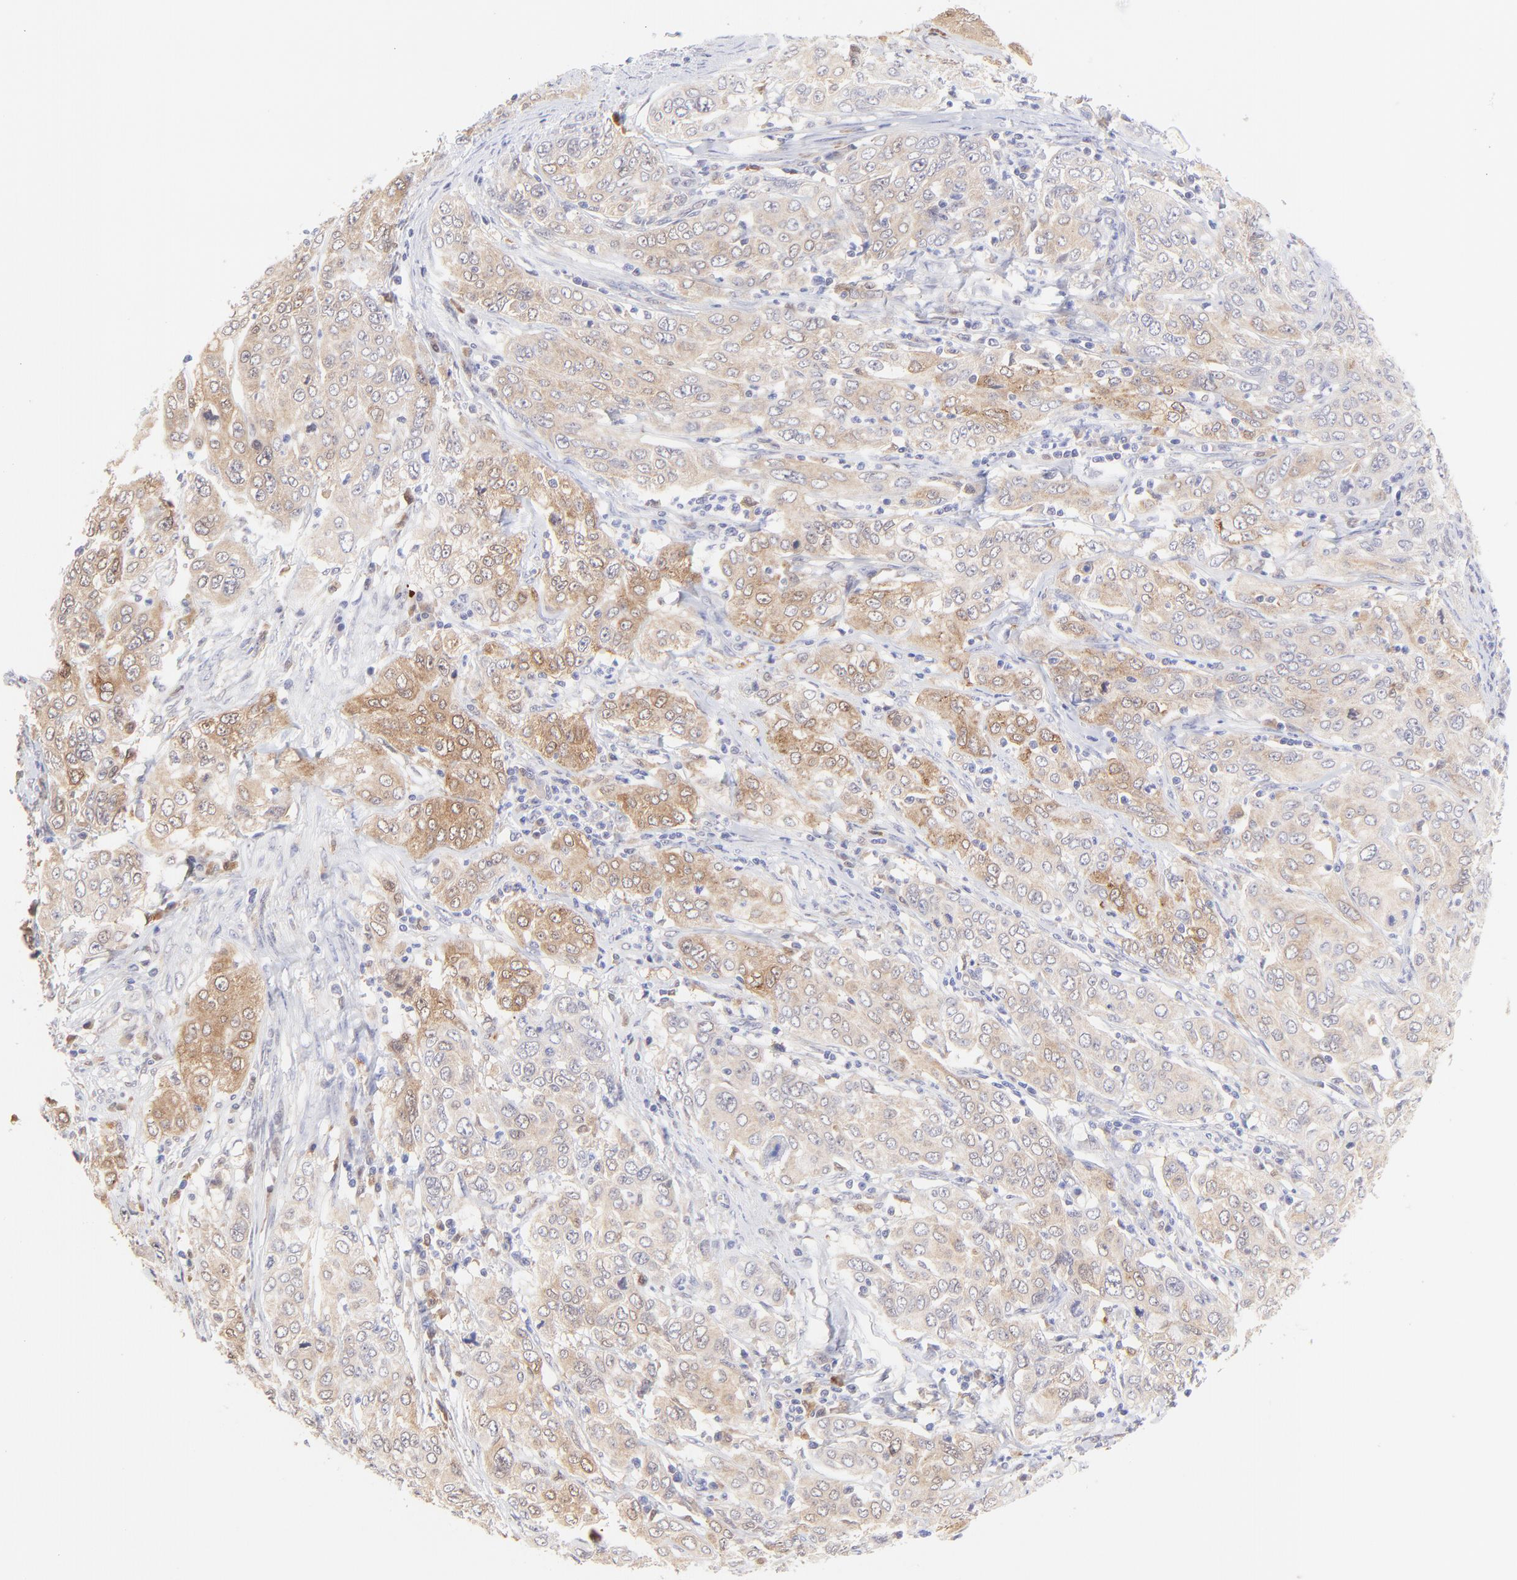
{"staining": {"intensity": "moderate", "quantity": "<25%", "location": "cytoplasmic/membranous"}, "tissue": "cervical cancer", "cell_type": "Tumor cells", "image_type": "cancer", "snomed": [{"axis": "morphology", "description": "Squamous cell carcinoma, NOS"}, {"axis": "topography", "description": "Cervix"}], "caption": "Squamous cell carcinoma (cervical) tissue displays moderate cytoplasmic/membranous positivity in about <25% of tumor cells, visualized by immunohistochemistry. The staining was performed using DAB, with brown indicating positive protein expression. Nuclei are stained blue with hematoxylin.", "gene": "HYAL1", "patient": {"sex": "female", "age": 38}}